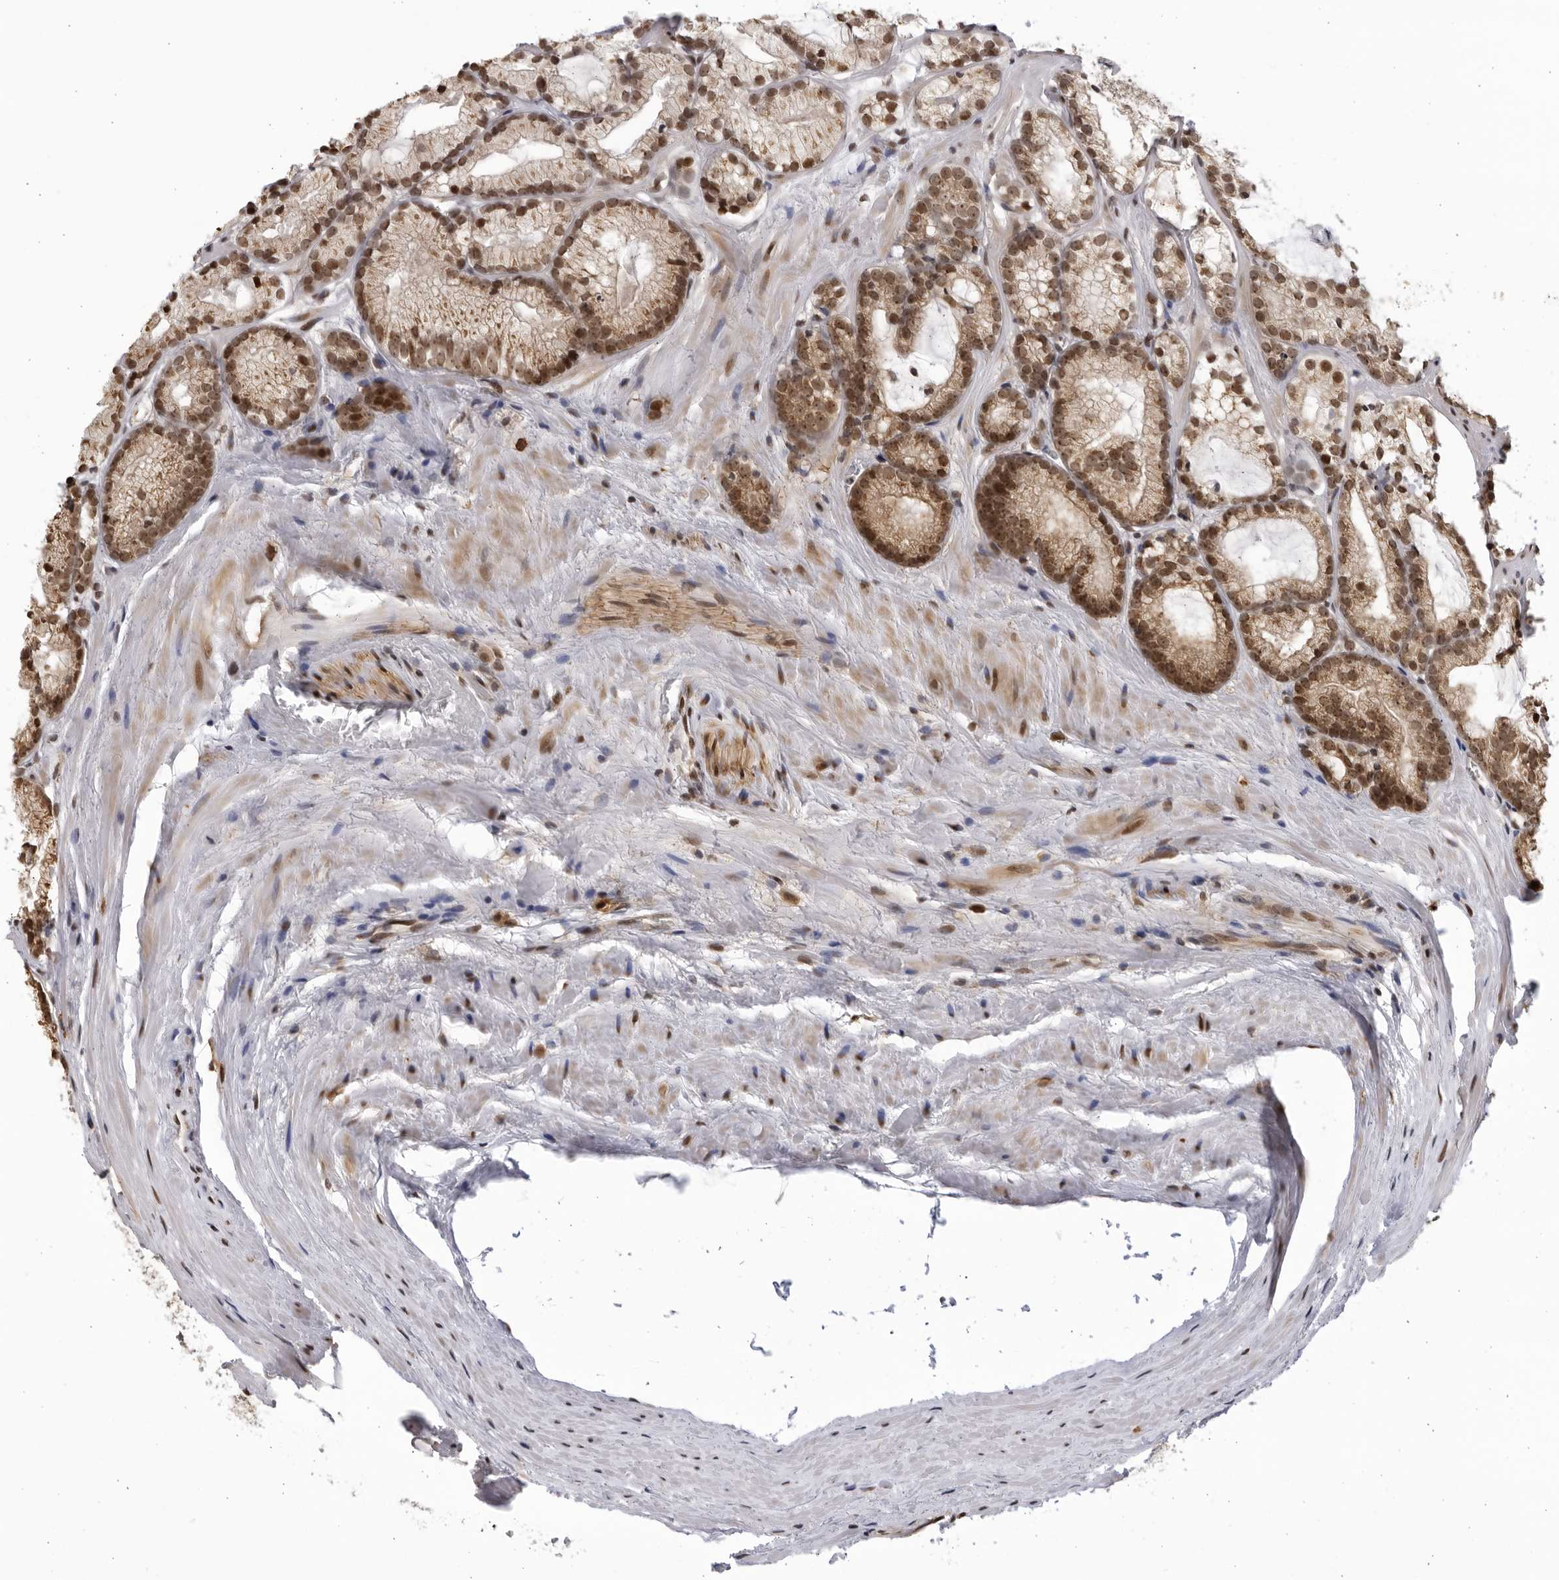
{"staining": {"intensity": "moderate", "quantity": ">75%", "location": "cytoplasmic/membranous,nuclear"}, "tissue": "prostate cancer", "cell_type": "Tumor cells", "image_type": "cancer", "snomed": [{"axis": "morphology", "description": "Adenocarcinoma, Low grade"}, {"axis": "topography", "description": "Prostate"}], "caption": "Immunohistochemical staining of adenocarcinoma (low-grade) (prostate) shows medium levels of moderate cytoplasmic/membranous and nuclear protein expression in approximately >75% of tumor cells.", "gene": "RASGEF1C", "patient": {"sex": "male", "age": 72}}